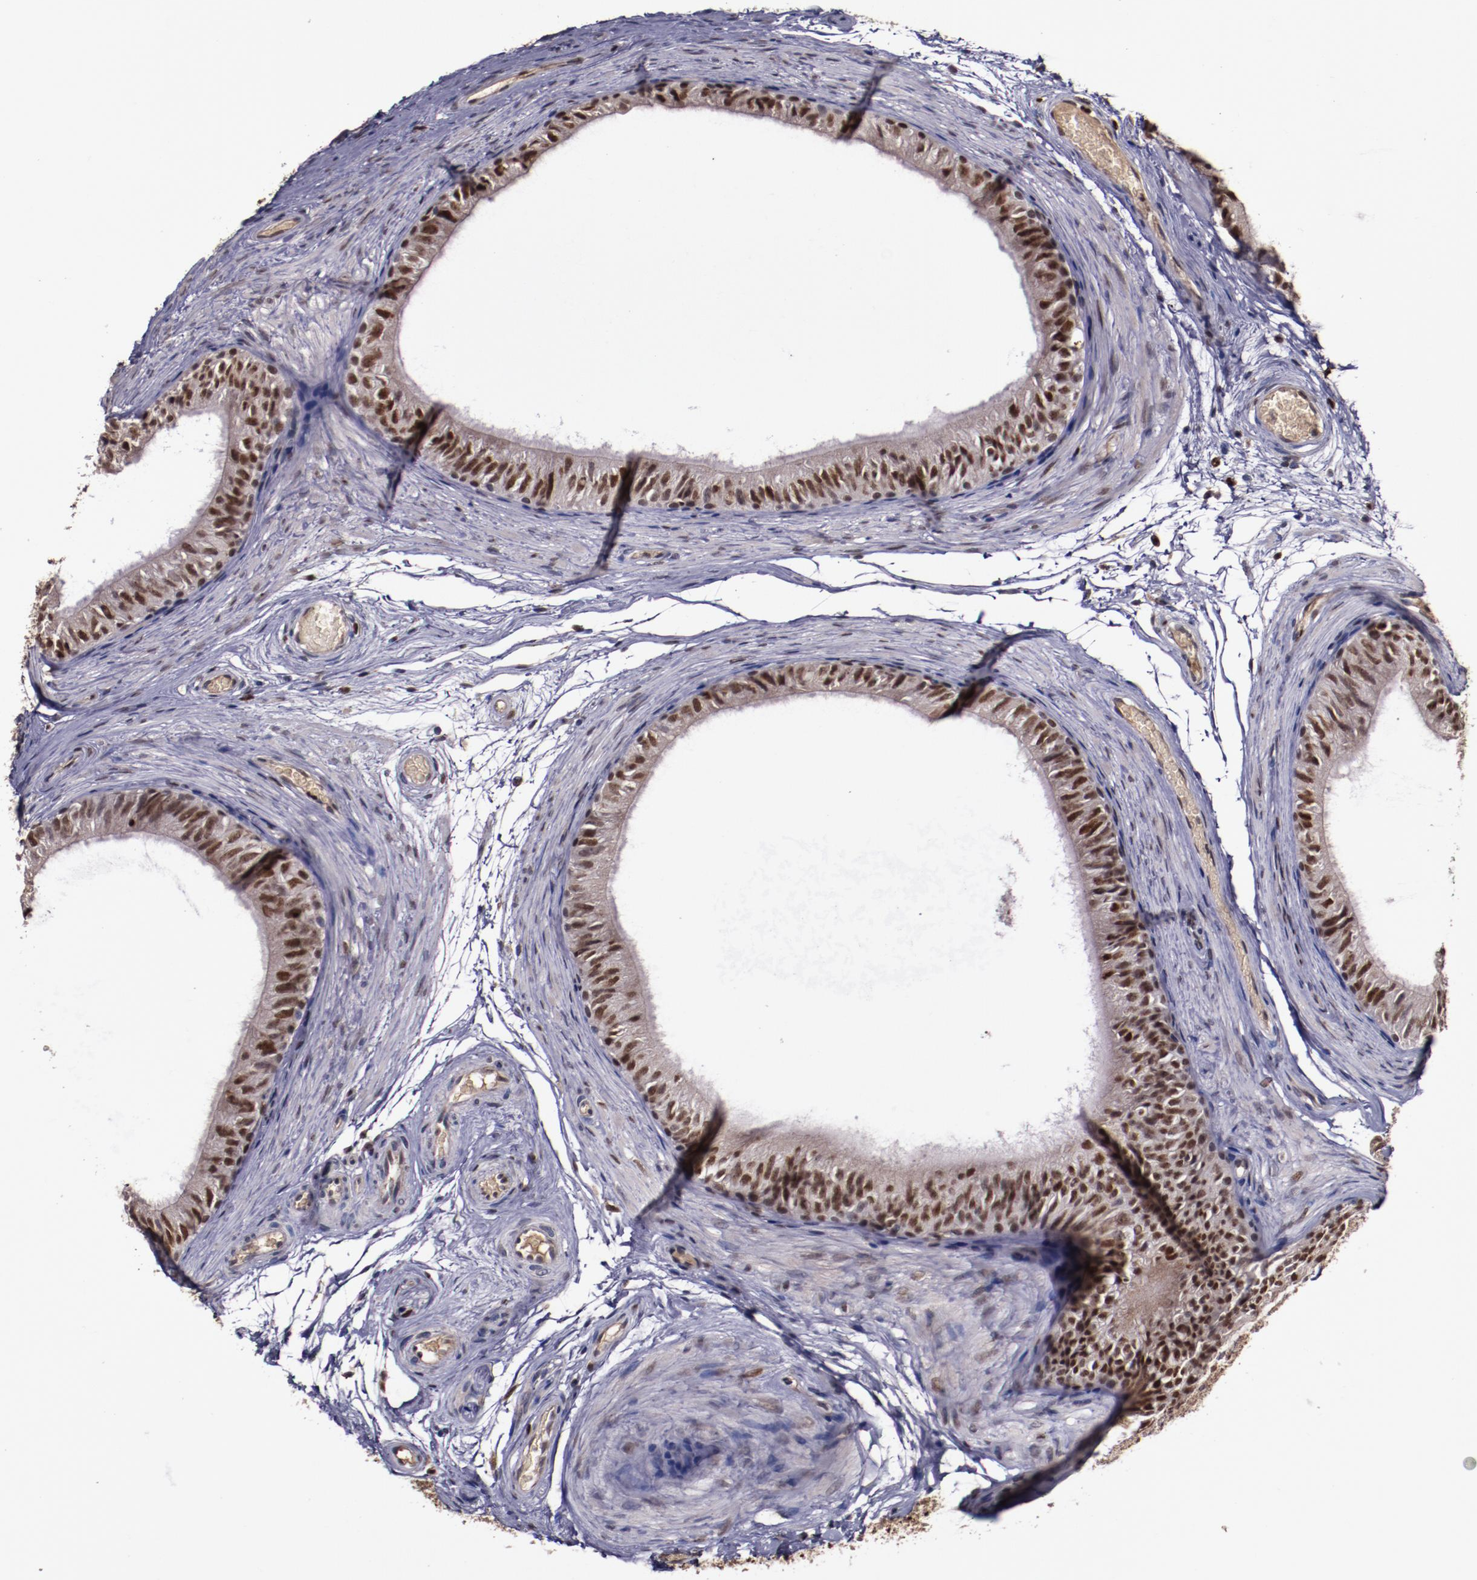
{"staining": {"intensity": "strong", "quantity": ">75%", "location": "nuclear"}, "tissue": "epididymis", "cell_type": "Glandular cells", "image_type": "normal", "snomed": [{"axis": "morphology", "description": "Normal tissue, NOS"}, {"axis": "topography", "description": "Testis"}, {"axis": "topography", "description": "Epididymis"}], "caption": "IHC (DAB) staining of normal human epididymis reveals strong nuclear protein expression in approximately >75% of glandular cells. The protein is stained brown, and the nuclei are stained in blue (DAB (3,3'-diaminobenzidine) IHC with brightfield microscopy, high magnification).", "gene": "CHEK2", "patient": {"sex": "male", "age": 36}}